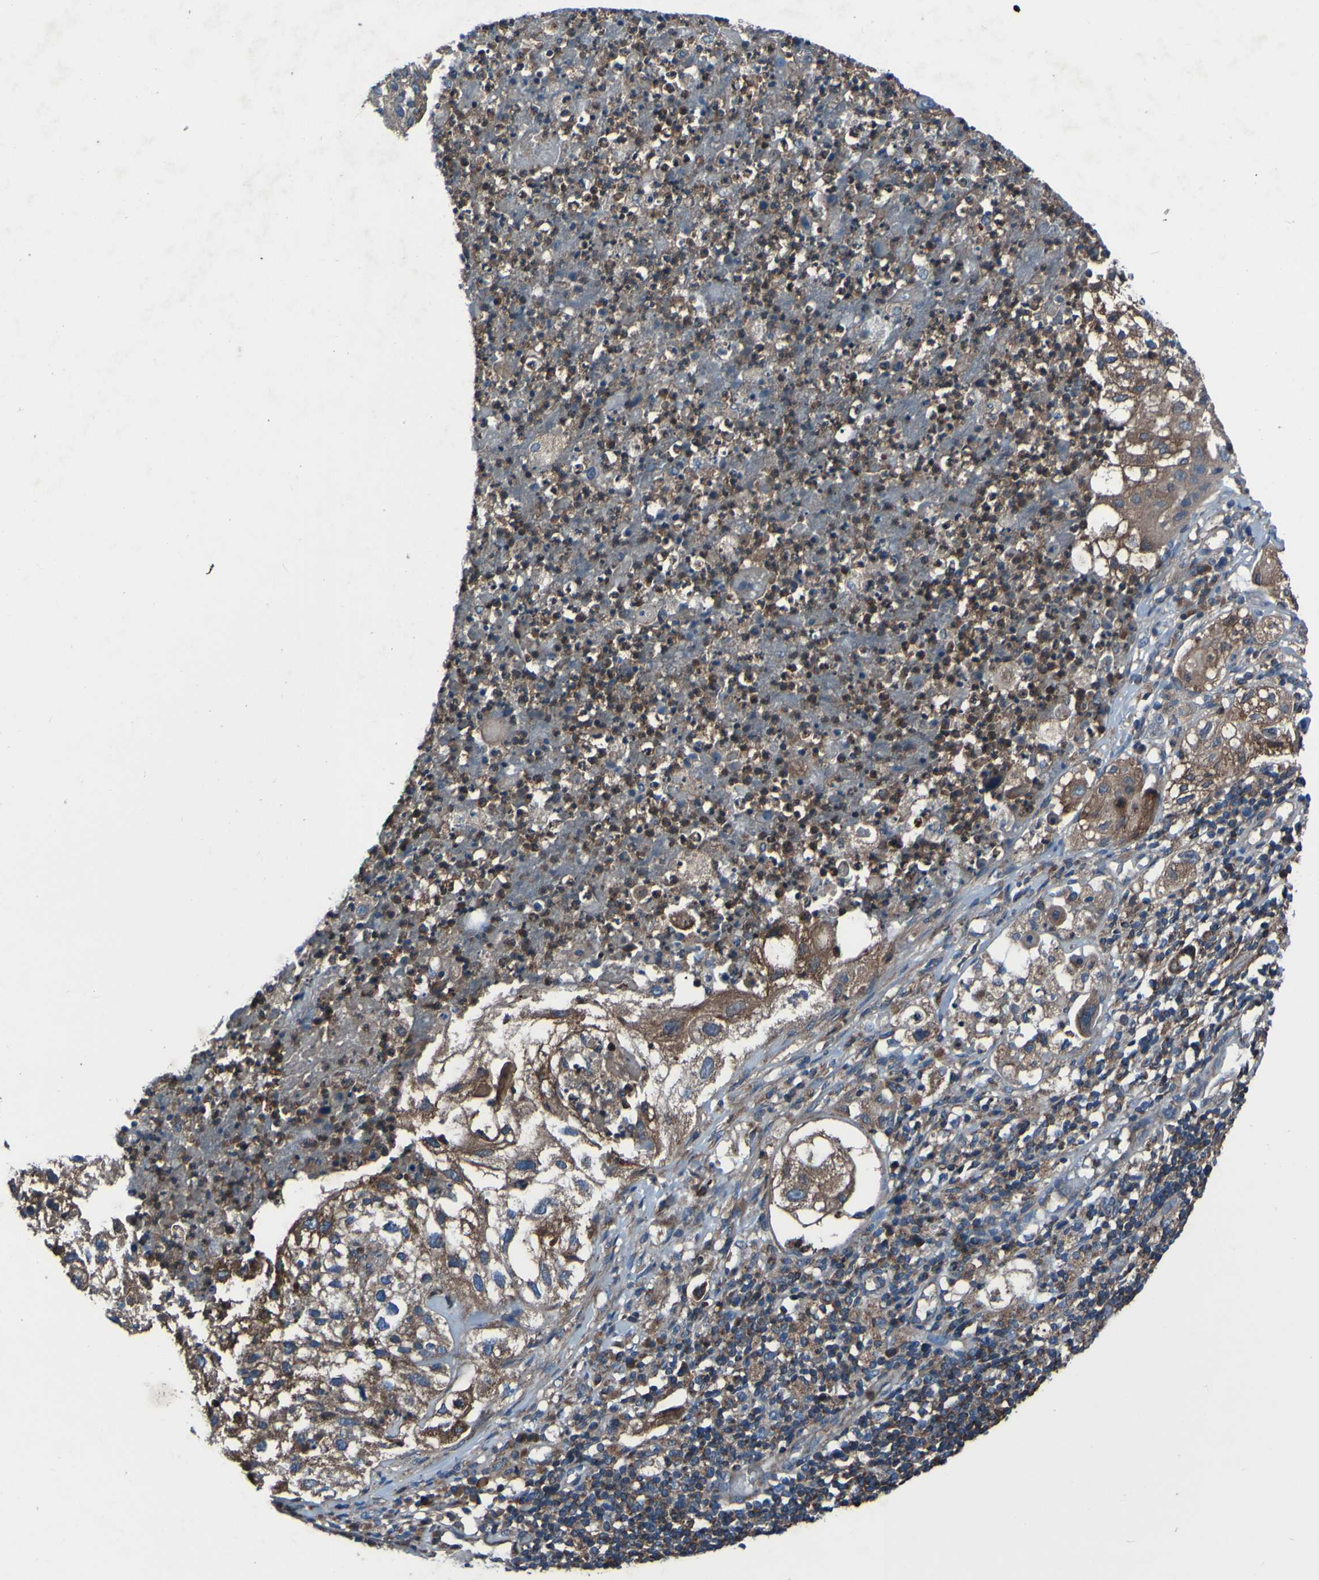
{"staining": {"intensity": "moderate", "quantity": ">75%", "location": "cytoplasmic/membranous"}, "tissue": "lung cancer", "cell_type": "Tumor cells", "image_type": "cancer", "snomed": [{"axis": "morphology", "description": "Inflammation, NOS"}, {"axis": "morphology", "description": "Squamous cell carcinoma, NOS"}, {"axis": "topography", "description": "Lymph node"}, {"axis": "topography", "description": "Soft tissue"}, {"axis": "topography", "description": "Lung"}], "caption": "This is a micrograph of IHC staining of squamous cell carcinoma (lung), which shows moderate positivity in the cytoplasmic/membranous of tumor cells.", "gene": "RAB5B", "patient": {"sex": "male", "age": 66}}